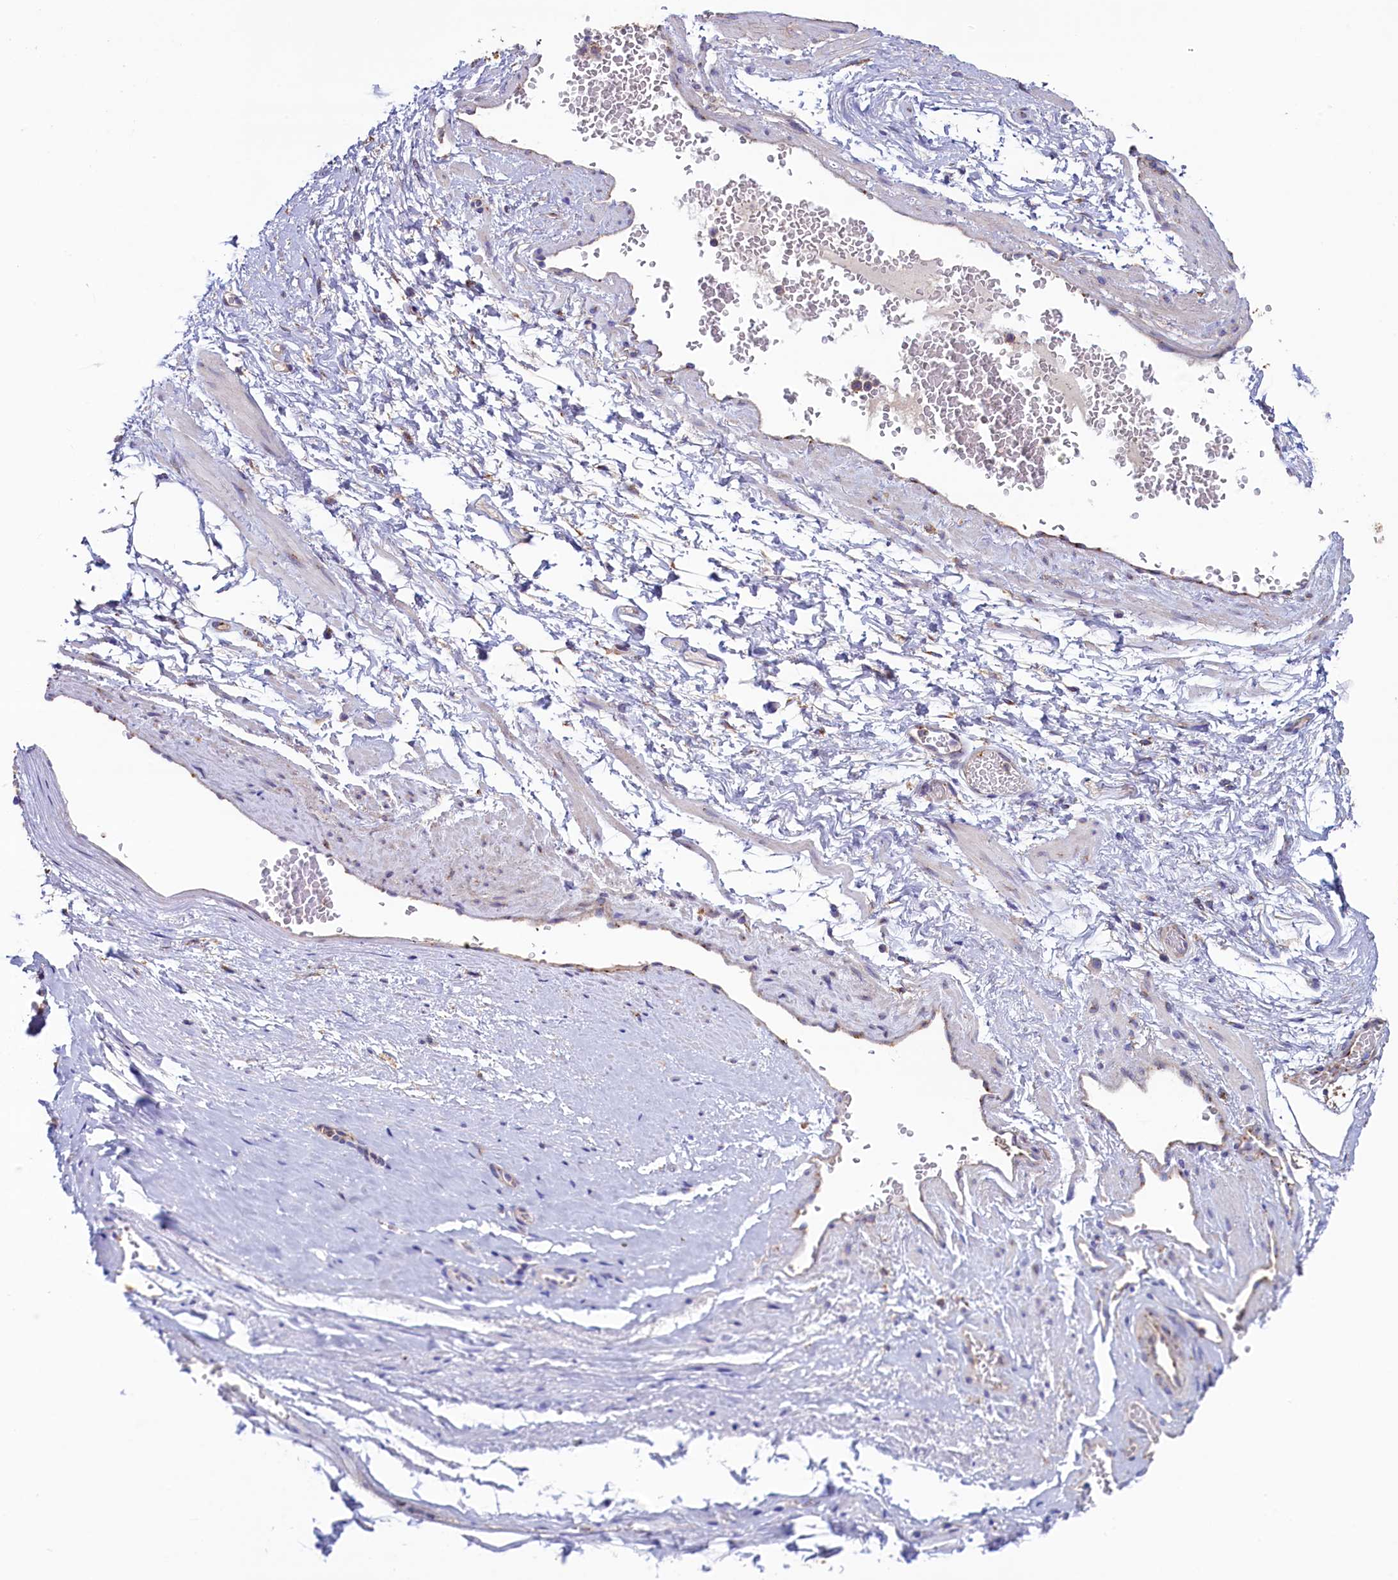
{"staining": {"intensity": "negative", "quantity": "none", "location": "none"}, "tissue": "adipose tissue", "cell_type": "Adipocytes", "image_type": "normal", "snomed": [{"axis": "morphology", "description": "Normal tissue, NOS"}, {"axis": "morphology", "description": "Adenocarcinoma, Low grade"}, {"axis": "topography", "description": "Prostate"}, {"axis": "topography", "description": "Peripheral nerve tissue"}], "caption": "This is a photomicrograph of IHC staining of unremarkable adipose tissue, which shows no positivity in adipocytes. (Brightfield microscopy of DAB IHC at high magnification).", "gene": "GPR21", "patient": {"sex": "male", "age": 63}}